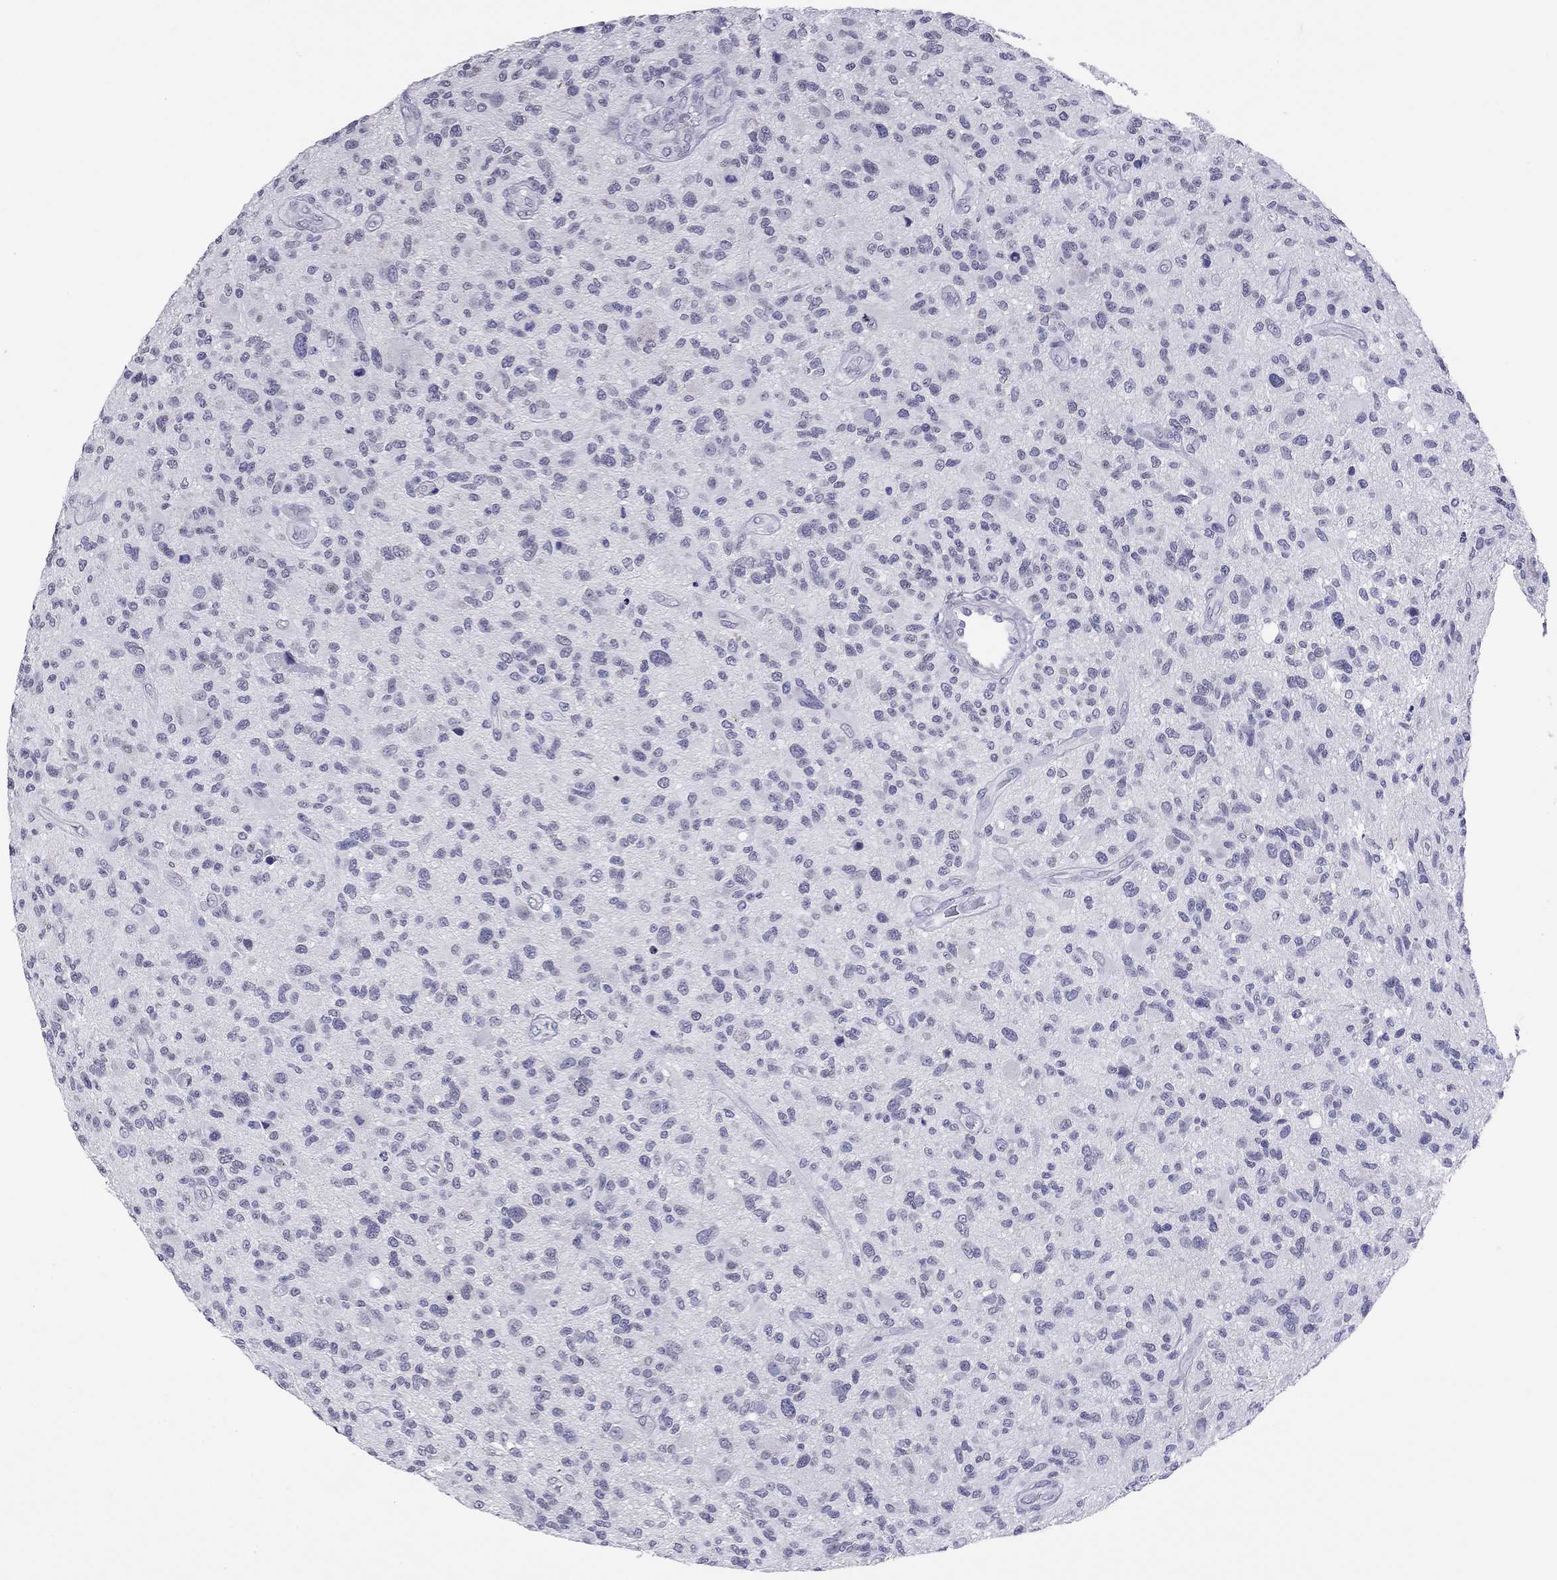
{"staining": {"intensity": "negative", "quantity": "none", "location": "none"}, "tissue": "glioma", "cell_type": "Tumor cells", "image_type": "cancer", "snomed": [{"axis": "morphology", "description": "Glioma, malignant, High grade"}, {"axis": "topography", "description": "Brain"}], "caption": "The photomicrograph exhibits no significant expression in tumor cells of glioma.", "gene": "ARMC12", "patient": {"sex": "male", "age": 47}}